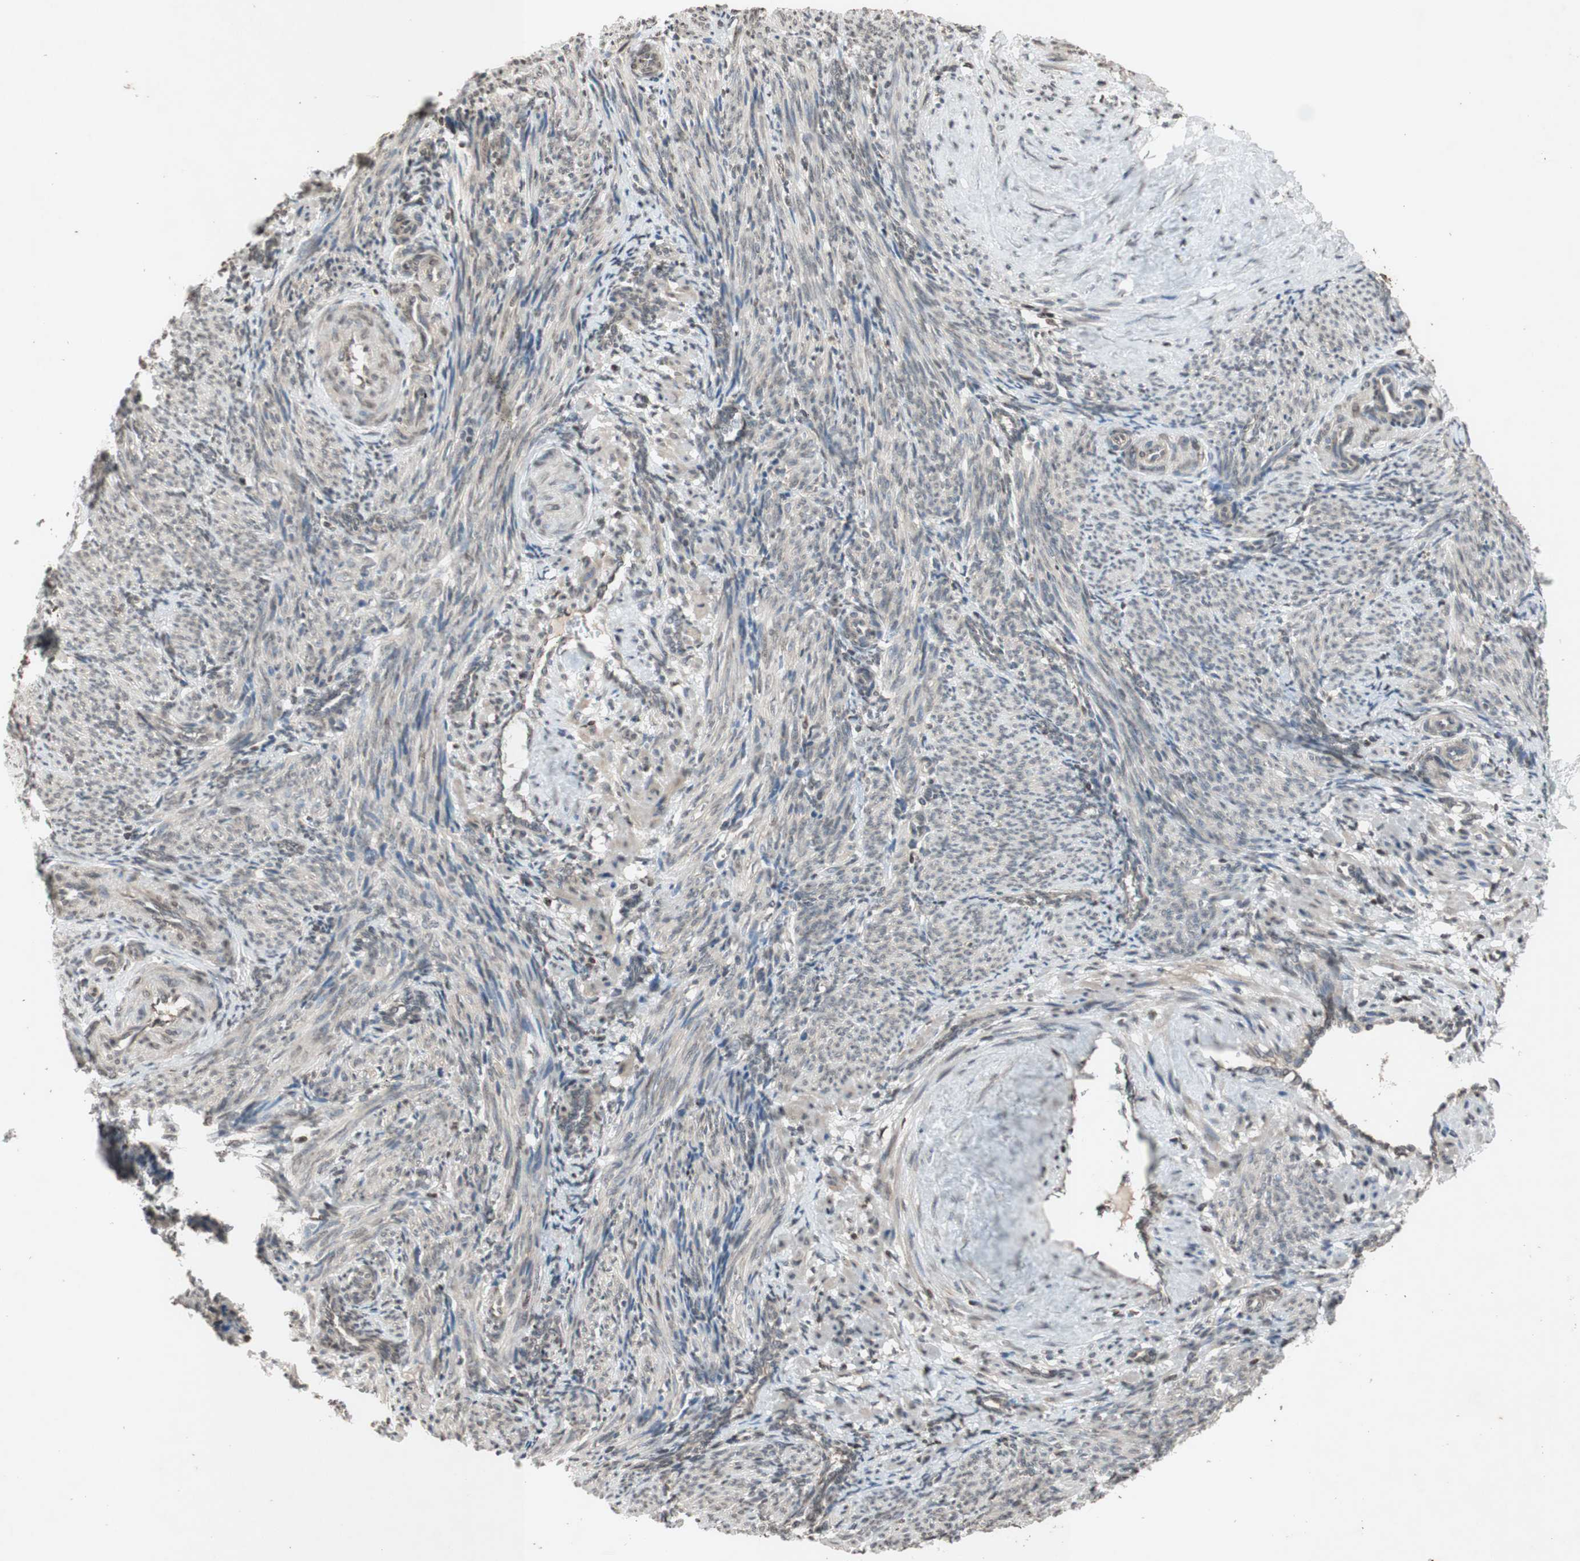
{"staining": {"intensity": "weak", "quantity": "25%-75%", "location": "cytoplasmic/membranous,nuclear"}, "tissue": "smooth muscle", "cell_type": "Smooth muscle cells", "image_type": "normal", "snomed": [{"axis": "morphology", "description": "Normal tissue, NOS"}, {"axis": "topography", "description": "Endometrium"}], "caption": "An immunohistochemistry (IHC) image of unremarkable tissue is shown. Protein staining in brown shows weak cytoplasmic/membranous,nuclear positivity in smooth muscle within smooth muscle cells.", "gene": "MCM6", "patient": {"sex": "female", "age": 33}}